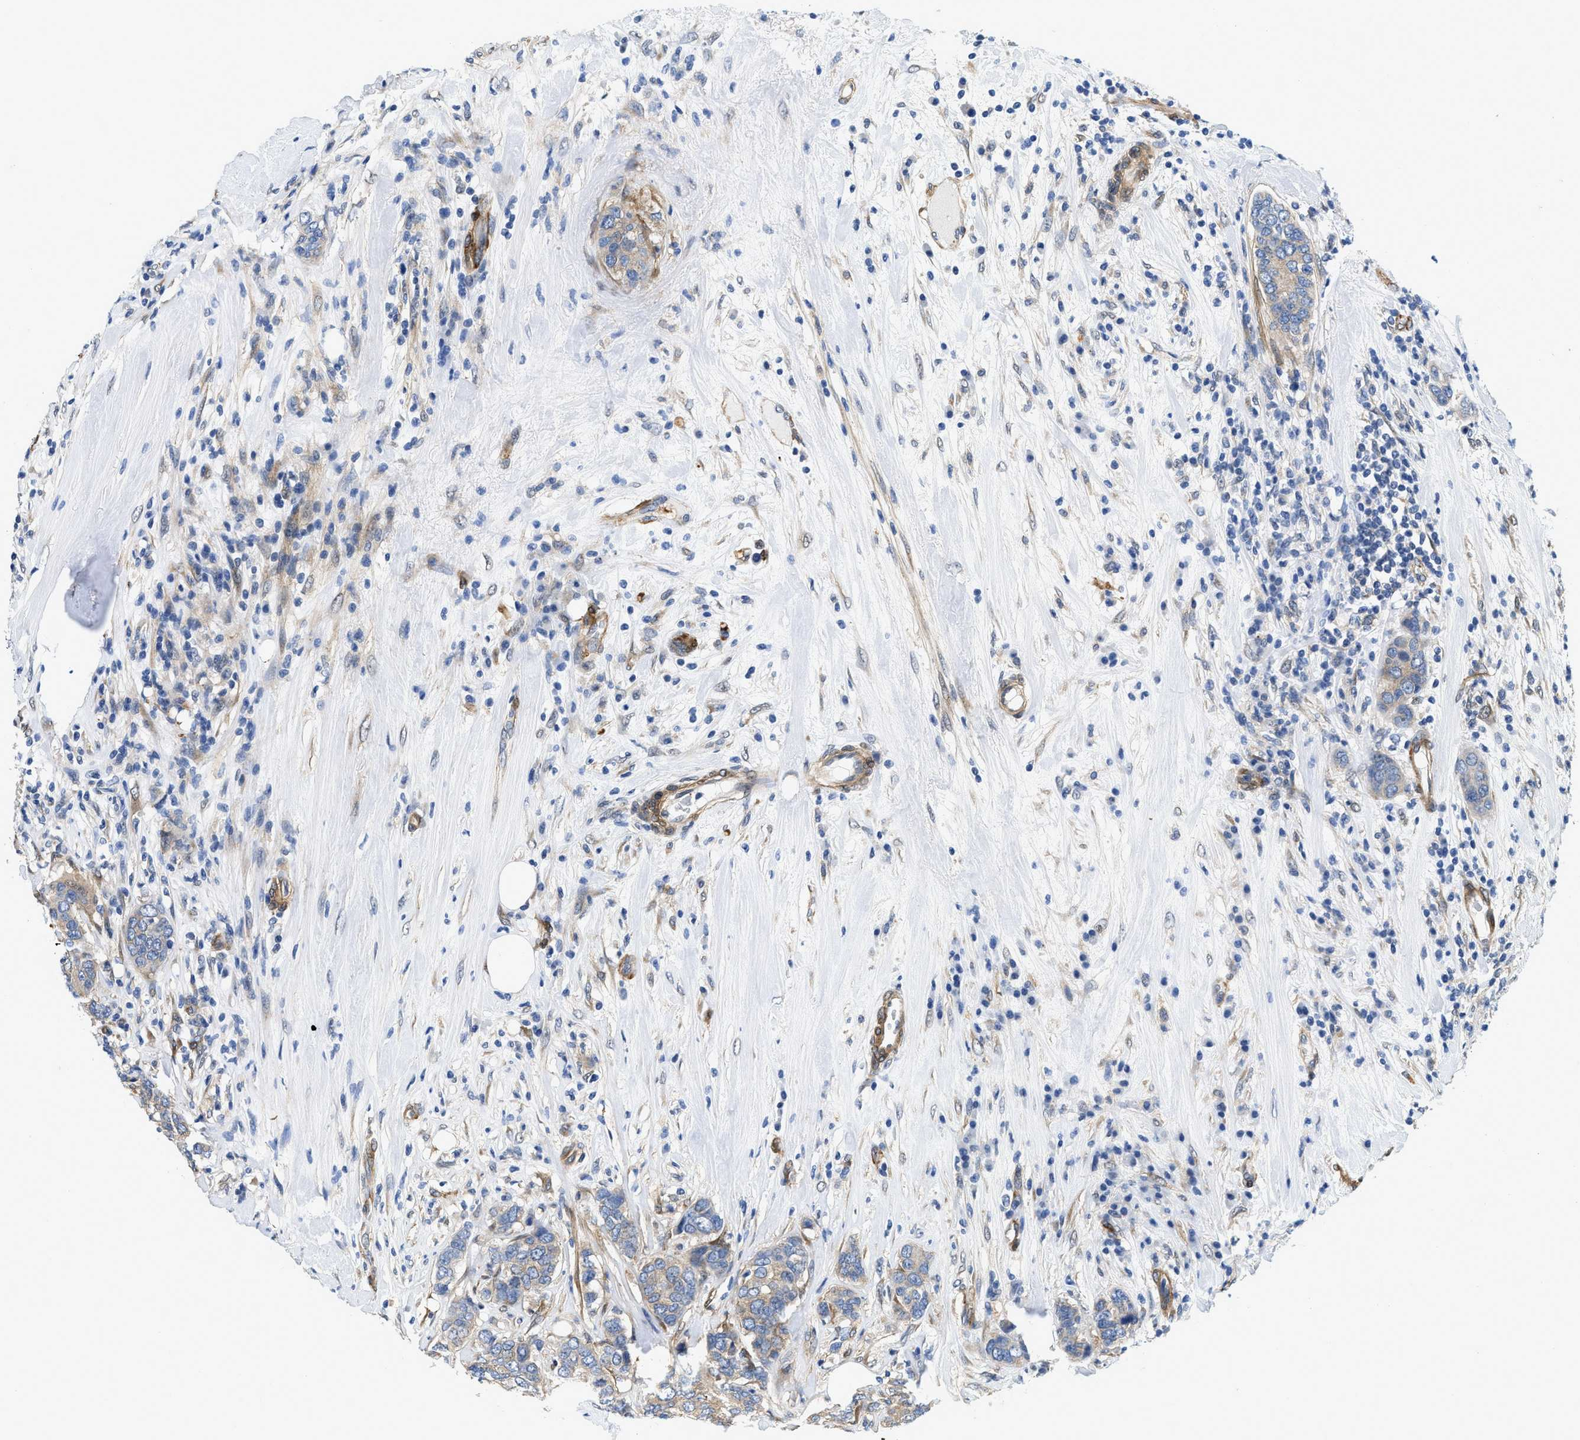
{"staining": {"intensity": "moderate", "quantity": "25%-75%", "location": "cytoplasmic/membranous"}, "tissue": "breast cancer", "cell_type": "Tumor cells", "image_type": "cancer", "snomed": [{"axis": "morphology", "description": "Lobular carcinoma"}, {"axis": "topography", "description": "Breast"}], "caption": "Protein staining by IHC demonstrates moderate cytoplasmic/membranous expression in about 25%-75% of tumor cells in breast cancer (lobular carcinoma). The staining was performed using DAB (3,3'-diaminobenzidine), with brown indicating positive protein expression. Nuclei are stained blue with hematoxylin.", "gene": "RAPH1", "patient": {"sex": "female", "age": 59}}